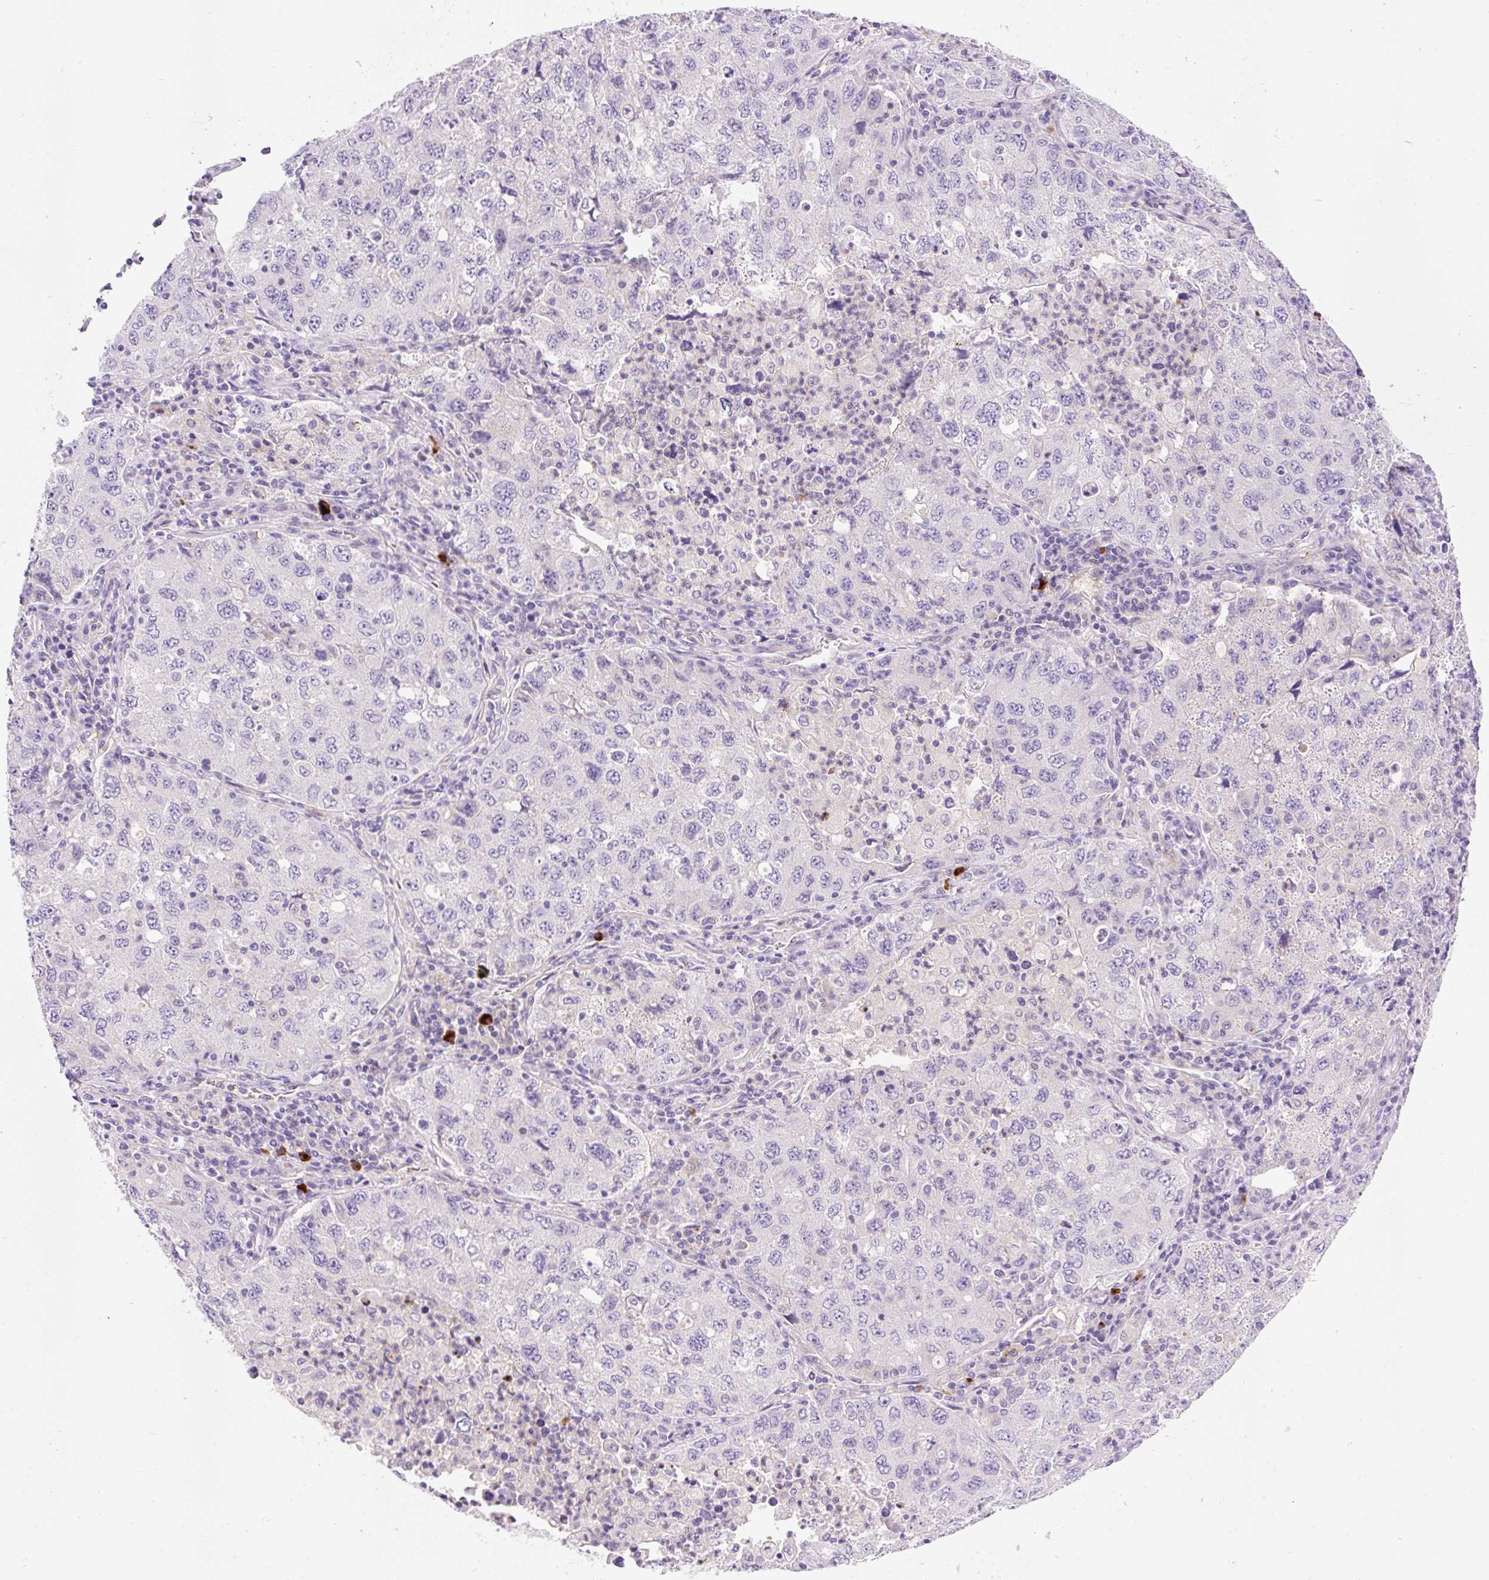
{"staining": {"intensity": "negative", "quantity": "none", "location": "none"}, "tissue": "lung cancer", "cell_type": "Tumor cells", "image_type": "cancer", "snomed": [{"axis": "morphology", "description": "Adenocarcinoma, NOS"}, {"axis": "topography", "description": "Lung"}], "caption": "The micrograph shows no significant positivity in tumor cells of lung cancer (adenocarcinoma).", "gene": "LHFPL5", "patient": {"sex": "female", "age": 57}}